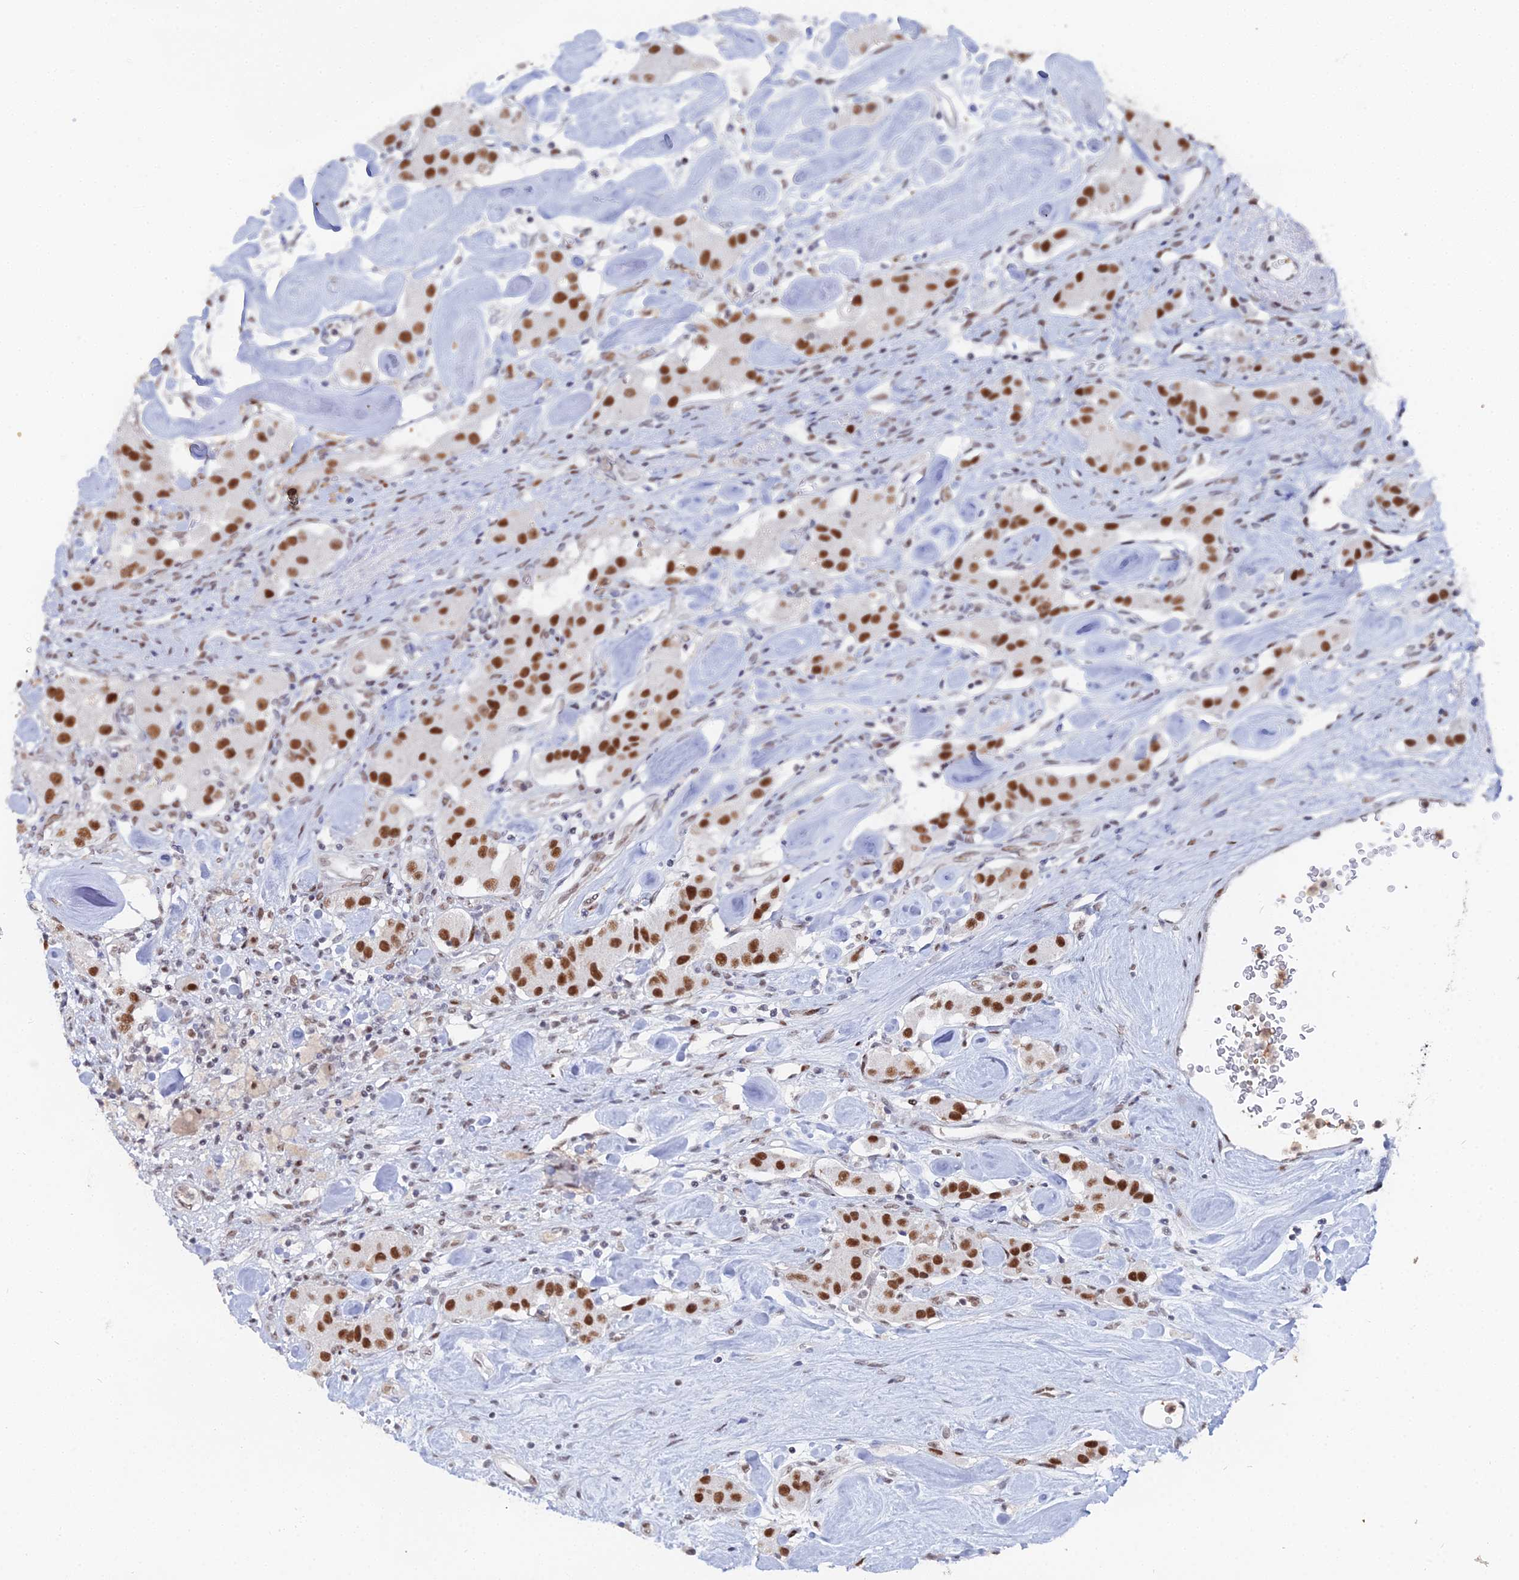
{"staining": {"intensity": "strong", "quantity": ">75%", "location": "nuclear"}, "tissue": "carcinoid", "cell_type": "Tumor cells", "image_type": "cancer", "snomed": [{"axis": "morphology", "description": "Carcinoid, malignant, NOS"}, {"axis": "topography", "description": "Pancreas"}], "caption": "Carcinoid (malignant) stained with a protein marker exhibits strong staining in tumor cells.", "gene": "GSC2", "patient": {"sex": "male", "age": 41}}